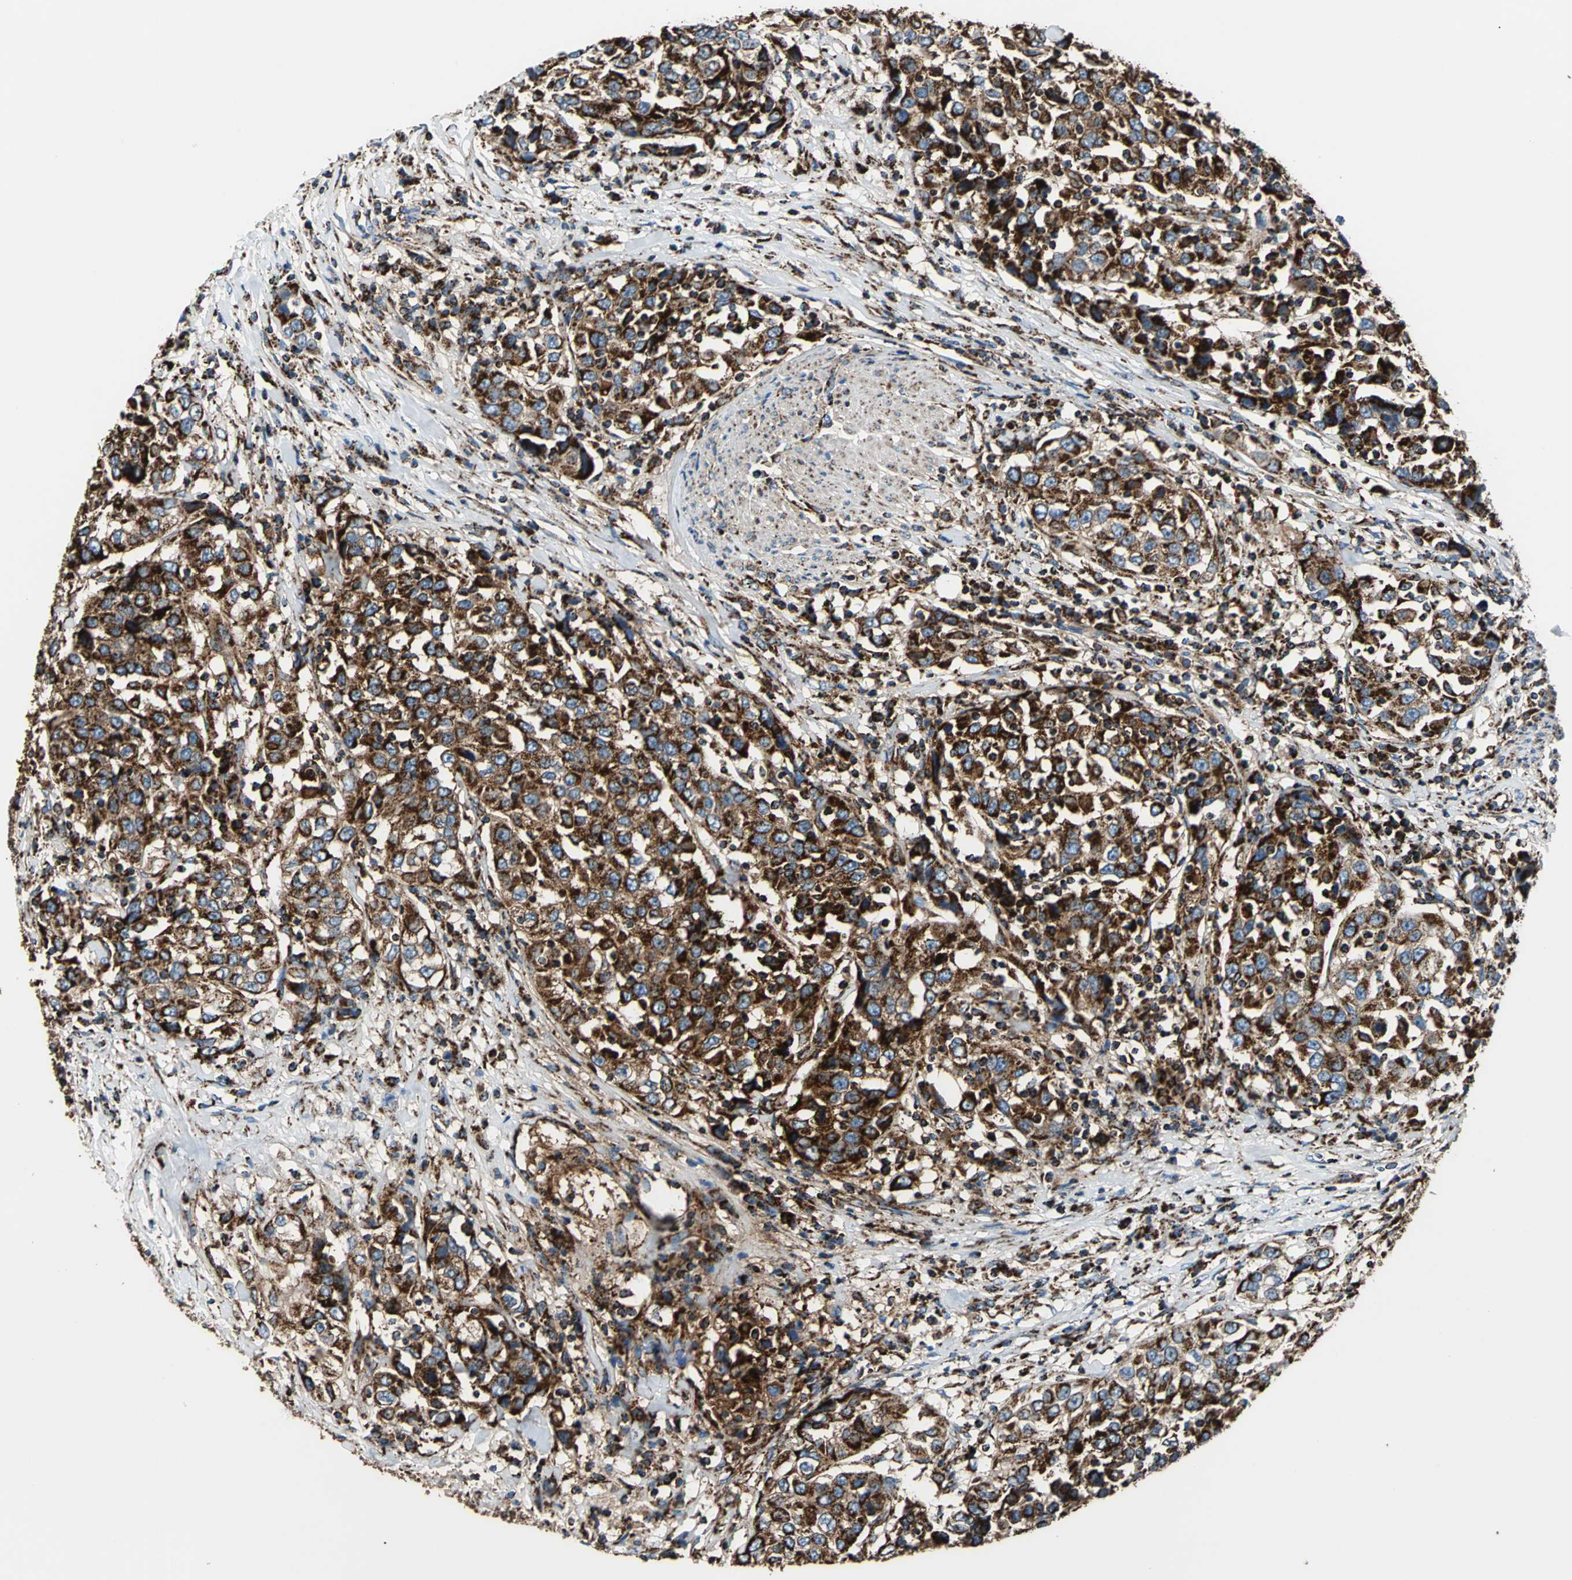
{"staining": {"intensity": "strong", "quantity": ">75%", "location": "cytoplasmic/membranous"}, "tissue": "urothelial cancer", "cell_type": "Tumor cells", "image_type": "cancer", "snomed": [{"axis": "morphology", "description": "Urothelial carcinoma, High grade"}, {"axis": "topography", "description": "Urinary bladder"}], "caption": "Immunohistochemical staining of urothelial carcinoma (high-grade) demonstrates high levels of strong cytoplasmic/membranous positivity in about >75% of tumor cells. (Brightfield microscopy of DAB IHC at high magnification).", "gene": "ECH1", "patient": {"sex": "female", "age": 80}}